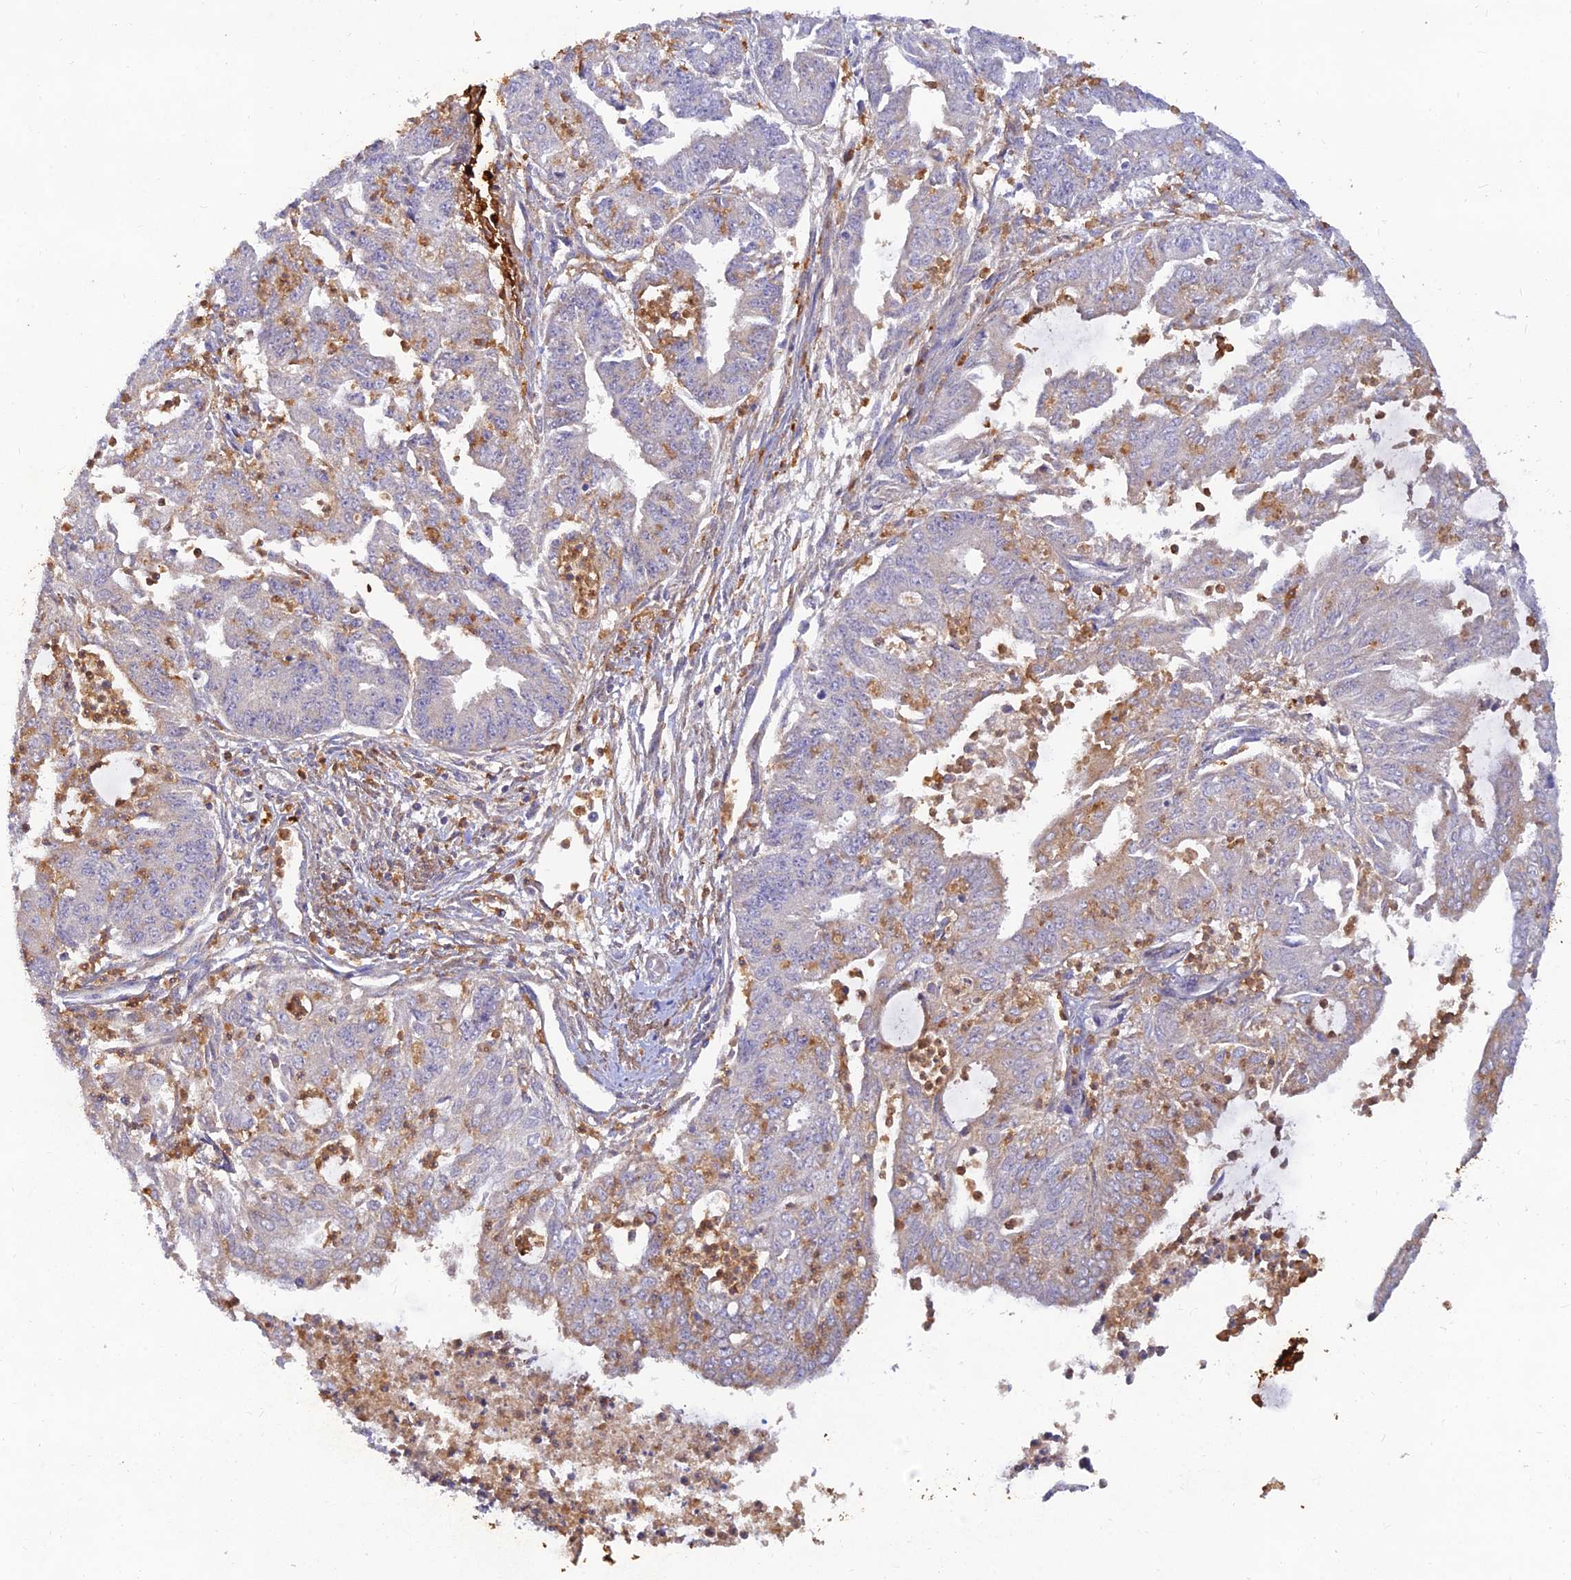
{"staining": {"intensity": "moderate", "quantity": "<25%", "location": "cytoplasmic/membranous"}, "tissue": "endometrial cancer", "cell_type": "Tumor cells", "image_type": "cancer", "snomed": [{"axis": "morphology", "description": "Adenocarcinoma, NOS"}, {"axis": "topography", "description": "Endometrium"}], "caption": "Tumor cells show low levels of moderate cytoplasmic/membranous expression in approximately <25% of cells in adenocarcinoma (endometrial). (Stains: DAB in brown, nuclei in blue, Microscopy: brightfield microscopy at high magnification).", "gene": "ACSM5", "patient": {"sex": "female", "age": 73}}